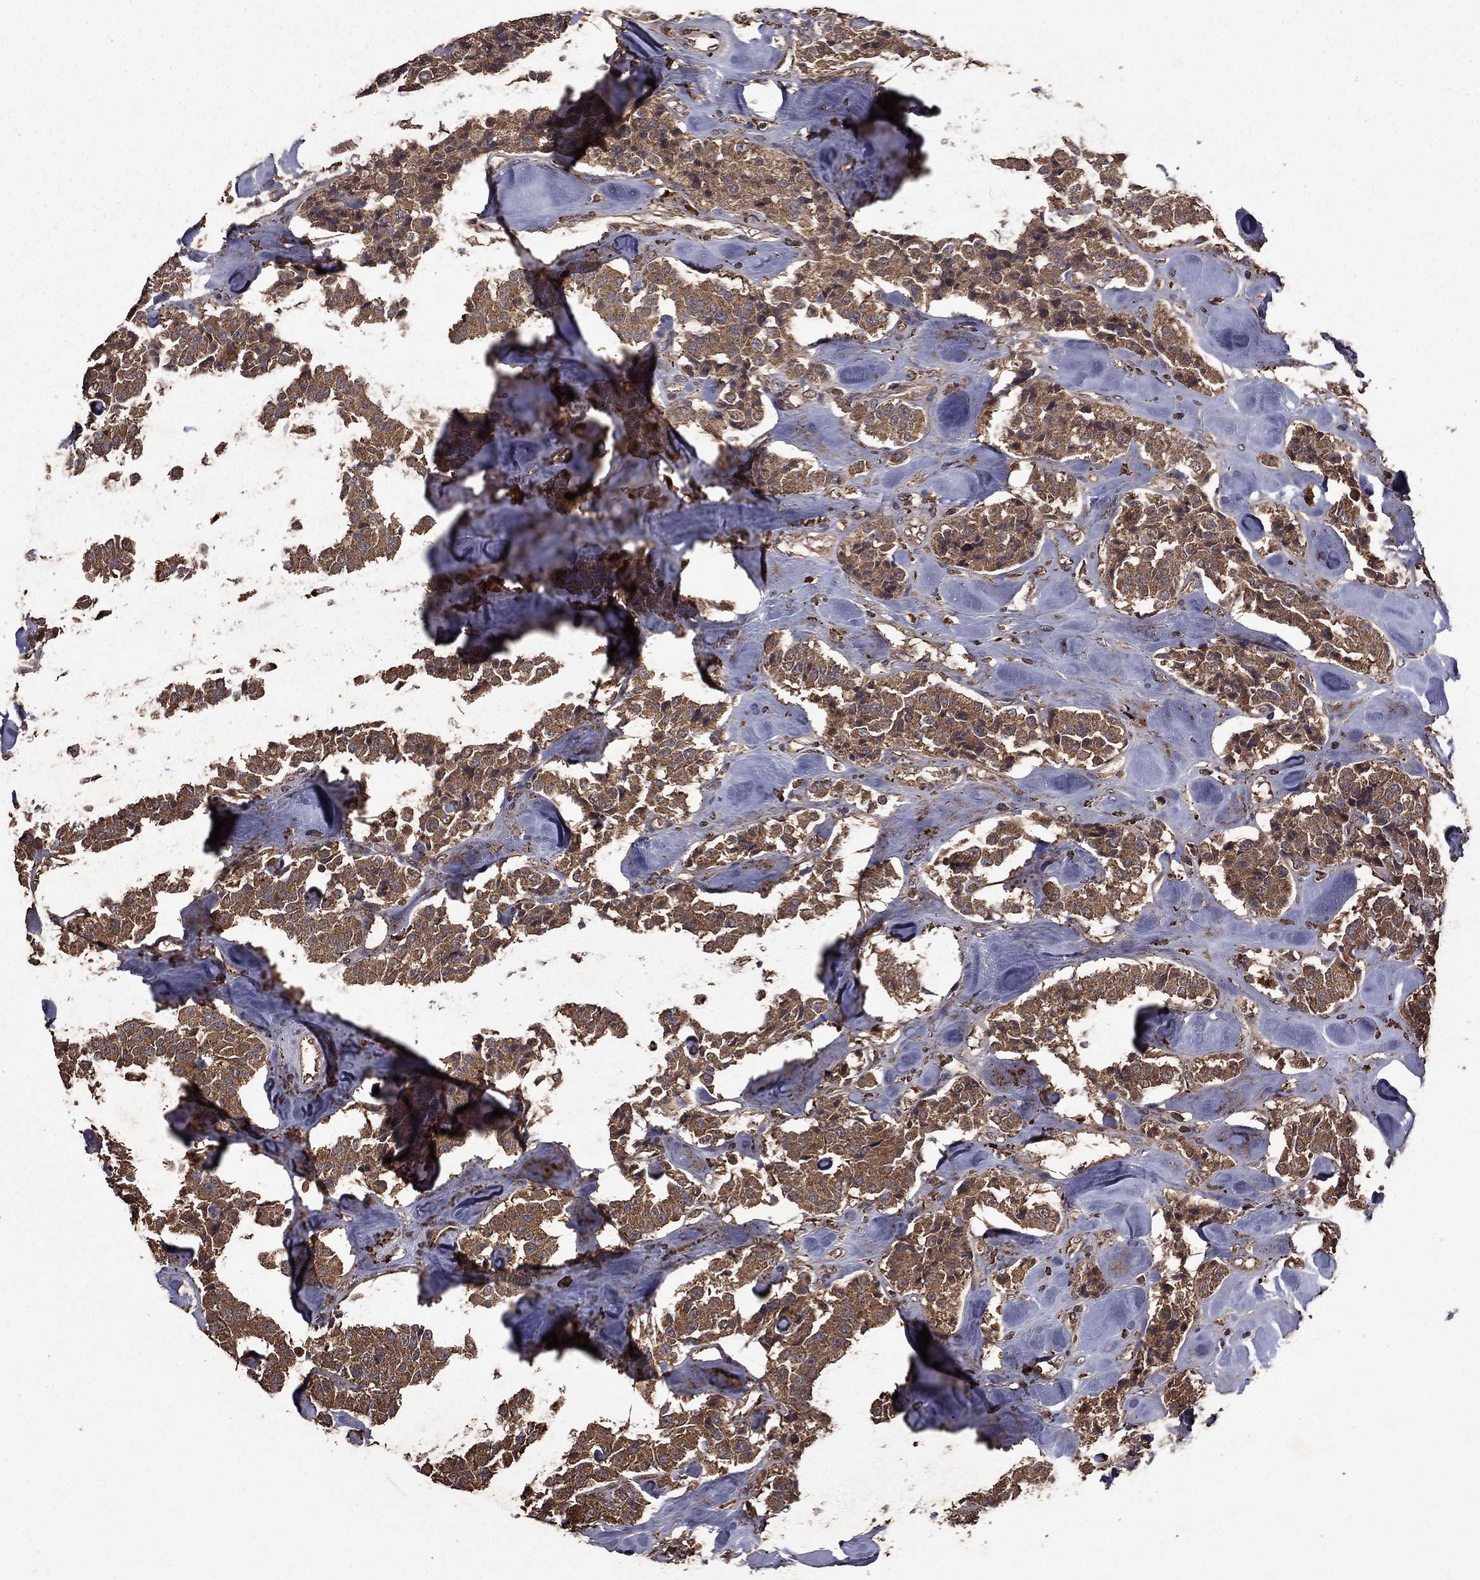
{"staining": {"intensity": "weak", "quantity": ">75%", "location": "cytoplasmic/membranous"}, "tissue": "carcinoid", "cell_type": "Tumor cells", "image_type": "cancer", "snomed": [{"axis": "morphology", "description": "Carcinoid, malignant, NOS"}, {"axis": "topography", "description": "Pancreas"}], "caption": "Tumor cells show weak cytoplasmic/membranous staining in about >75% of cells in carcinoid. Immunohistochemistry stains the protein in brown and the nuclei are stained blue.", "gene": "BIRC6", "patient": {"sex": "male", "age": 41}}